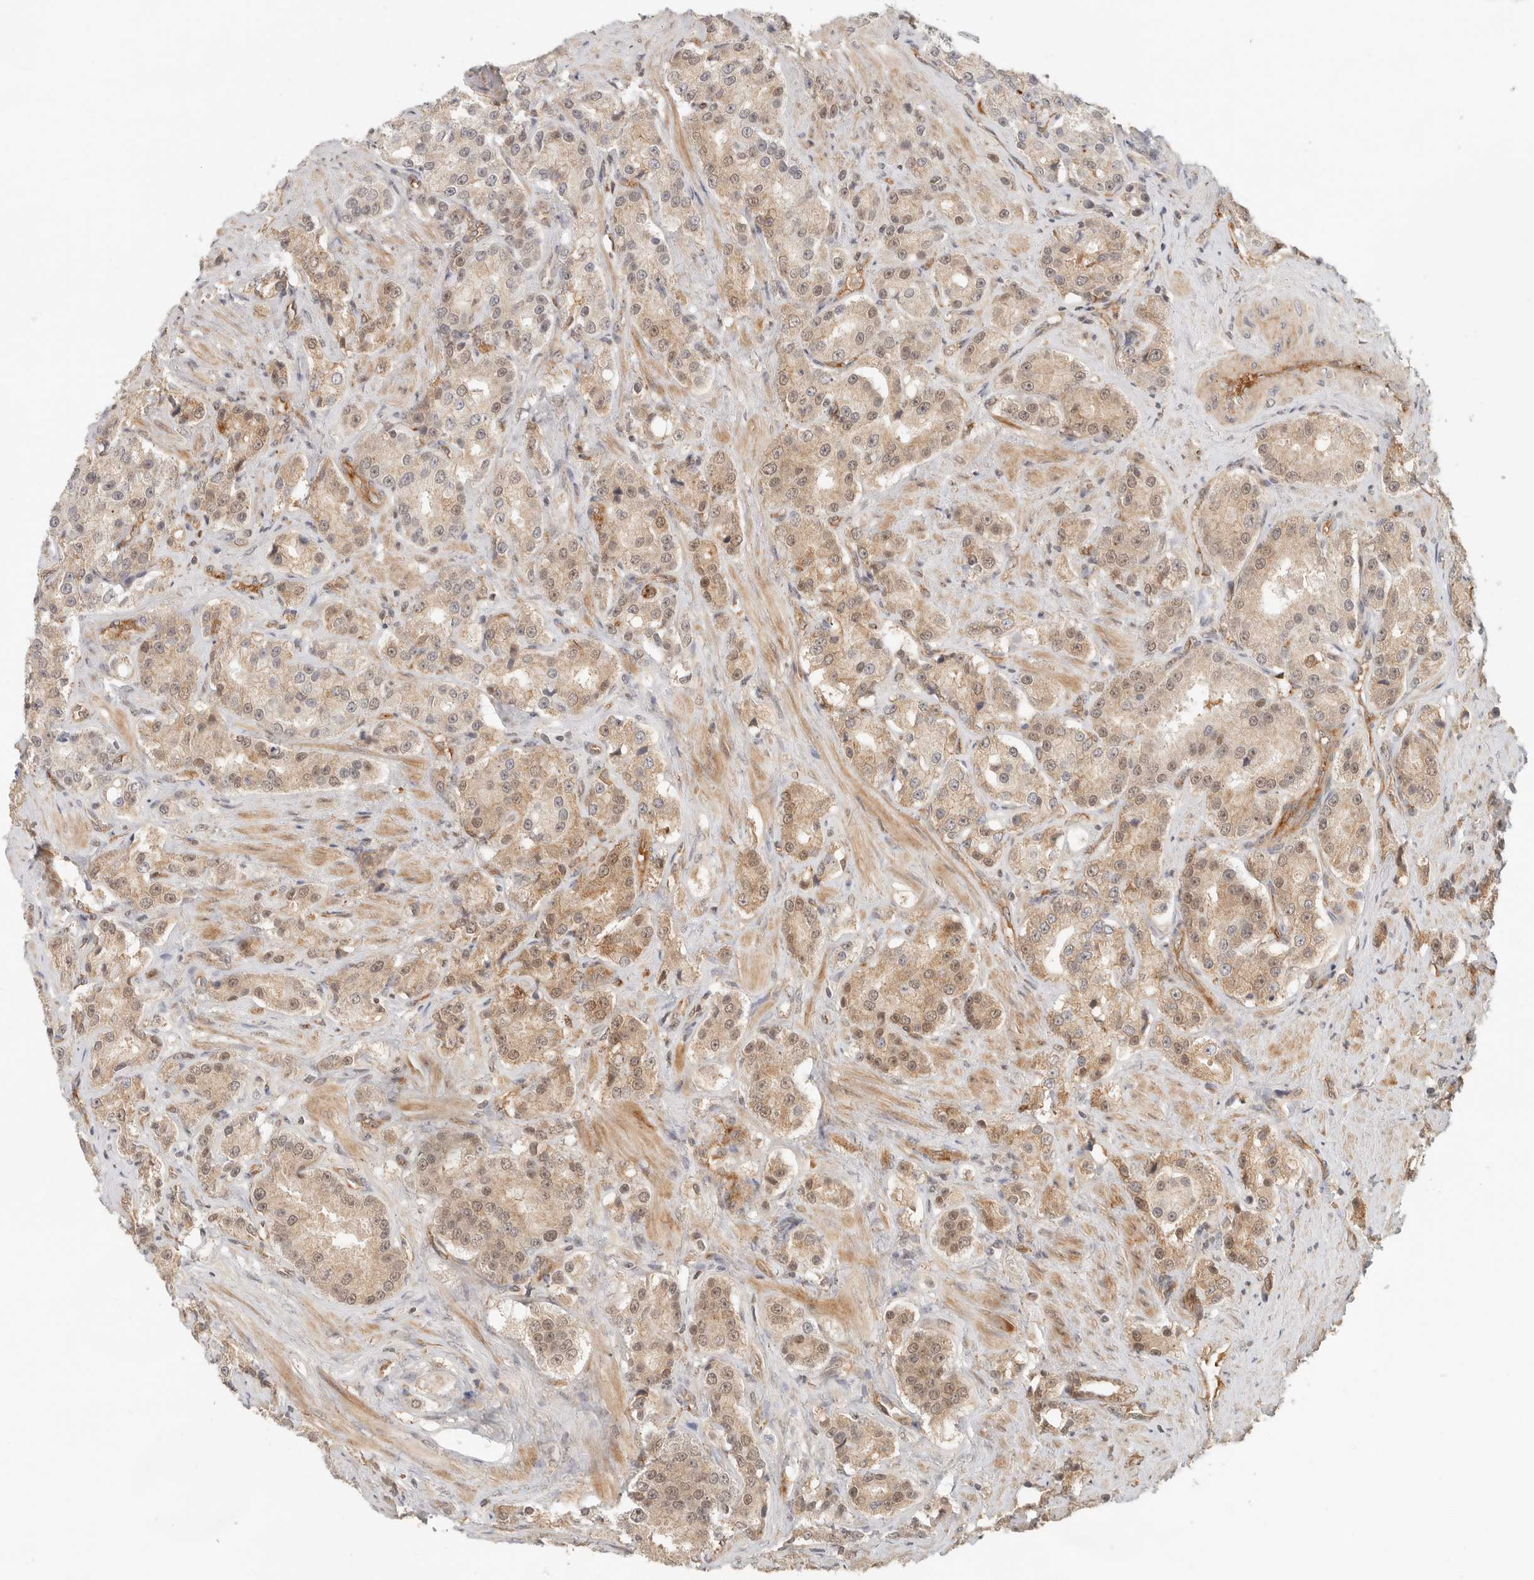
{"staining": {"intensity": "weak", "quantity": ">75%", "location": "cytoplasmic/membranous,nuclear"}, "tissue": "prostate cancer", "cell_type": "Tumor cells", "image_type": "cancer", "snomed": [{"axis": "morphology", "description": "Adenocarcinoma, High grade"}, {"axis": "topography", "description": "Prostate"}], "caption": "Protein staining displays weak cytoplasmic/membranous and nuclear staining in about >75% of tumor cells in prostate cancer. The staining was performed using DAB (3,3'-diaminobenzidine) to visualize the protein expression in brown, while the nuclei were stained in blue with hematoxylin (Magnification: 20x).", "gene": "HEXD", "patient": {"sex": "male", "age": 60}}